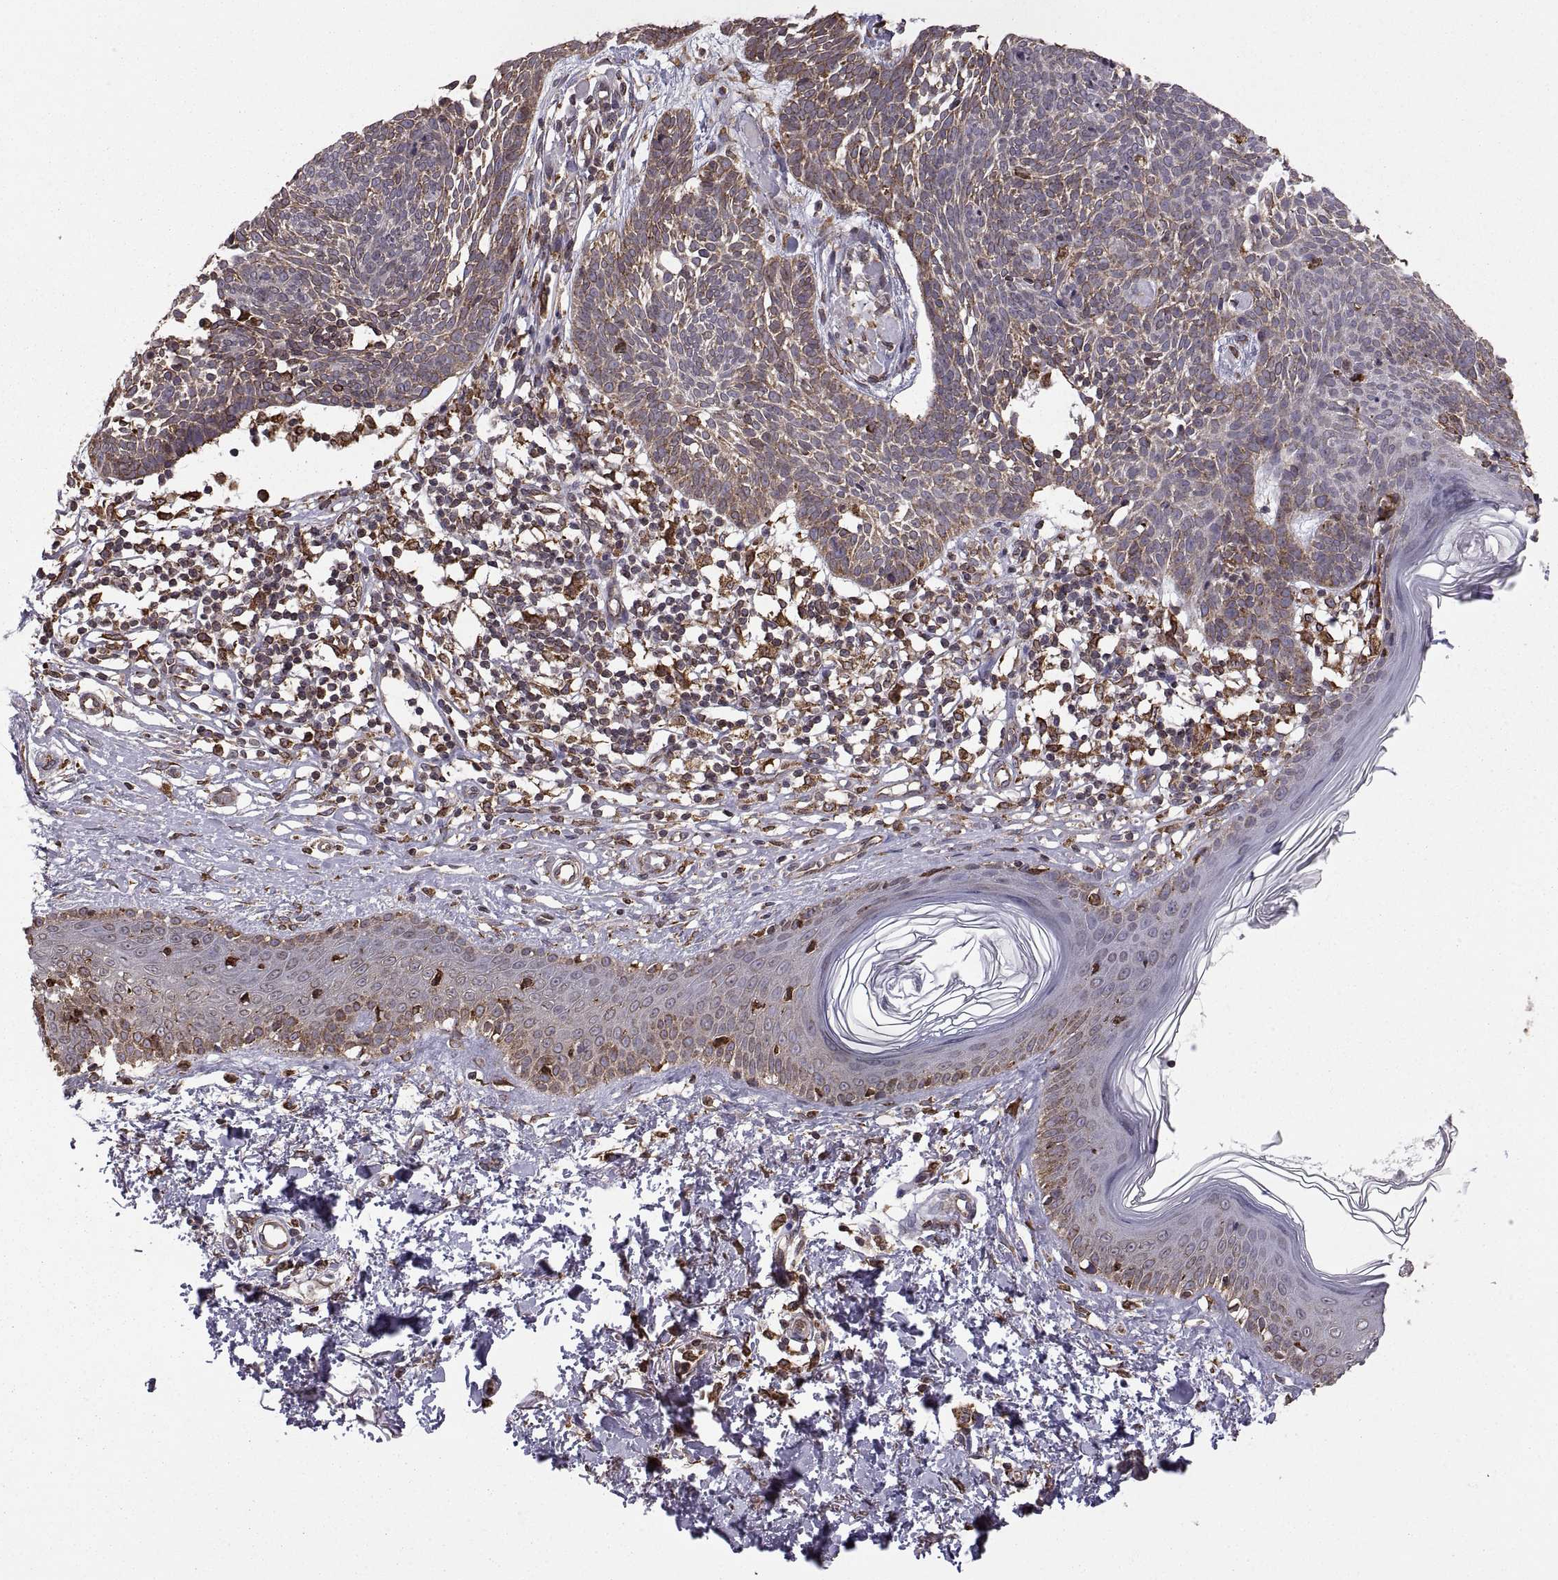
{"staining": {"intensity": "weak", "quantity": "25%-75%", "location": "cytoplasmic/membranous"}, "tissue": "skin cancer", "cell_type": "Tumor cells", "image_type": "cancer", "snomed": [{"axis": "morphology", "description": "Basal cell carcinoma"}, {"axis": "topography", "description": "Skin"}], "caption": "This micrograph reveals skin basal cell carcinoma stained with IHC to label a protein in brown. The cytoplasmic/membranous of tumor cells show weak positivity for the protein. Nuclei are counter-stained blue.", "gene": "PDIA3", "patient": {"sex": "male", "age": 85}}